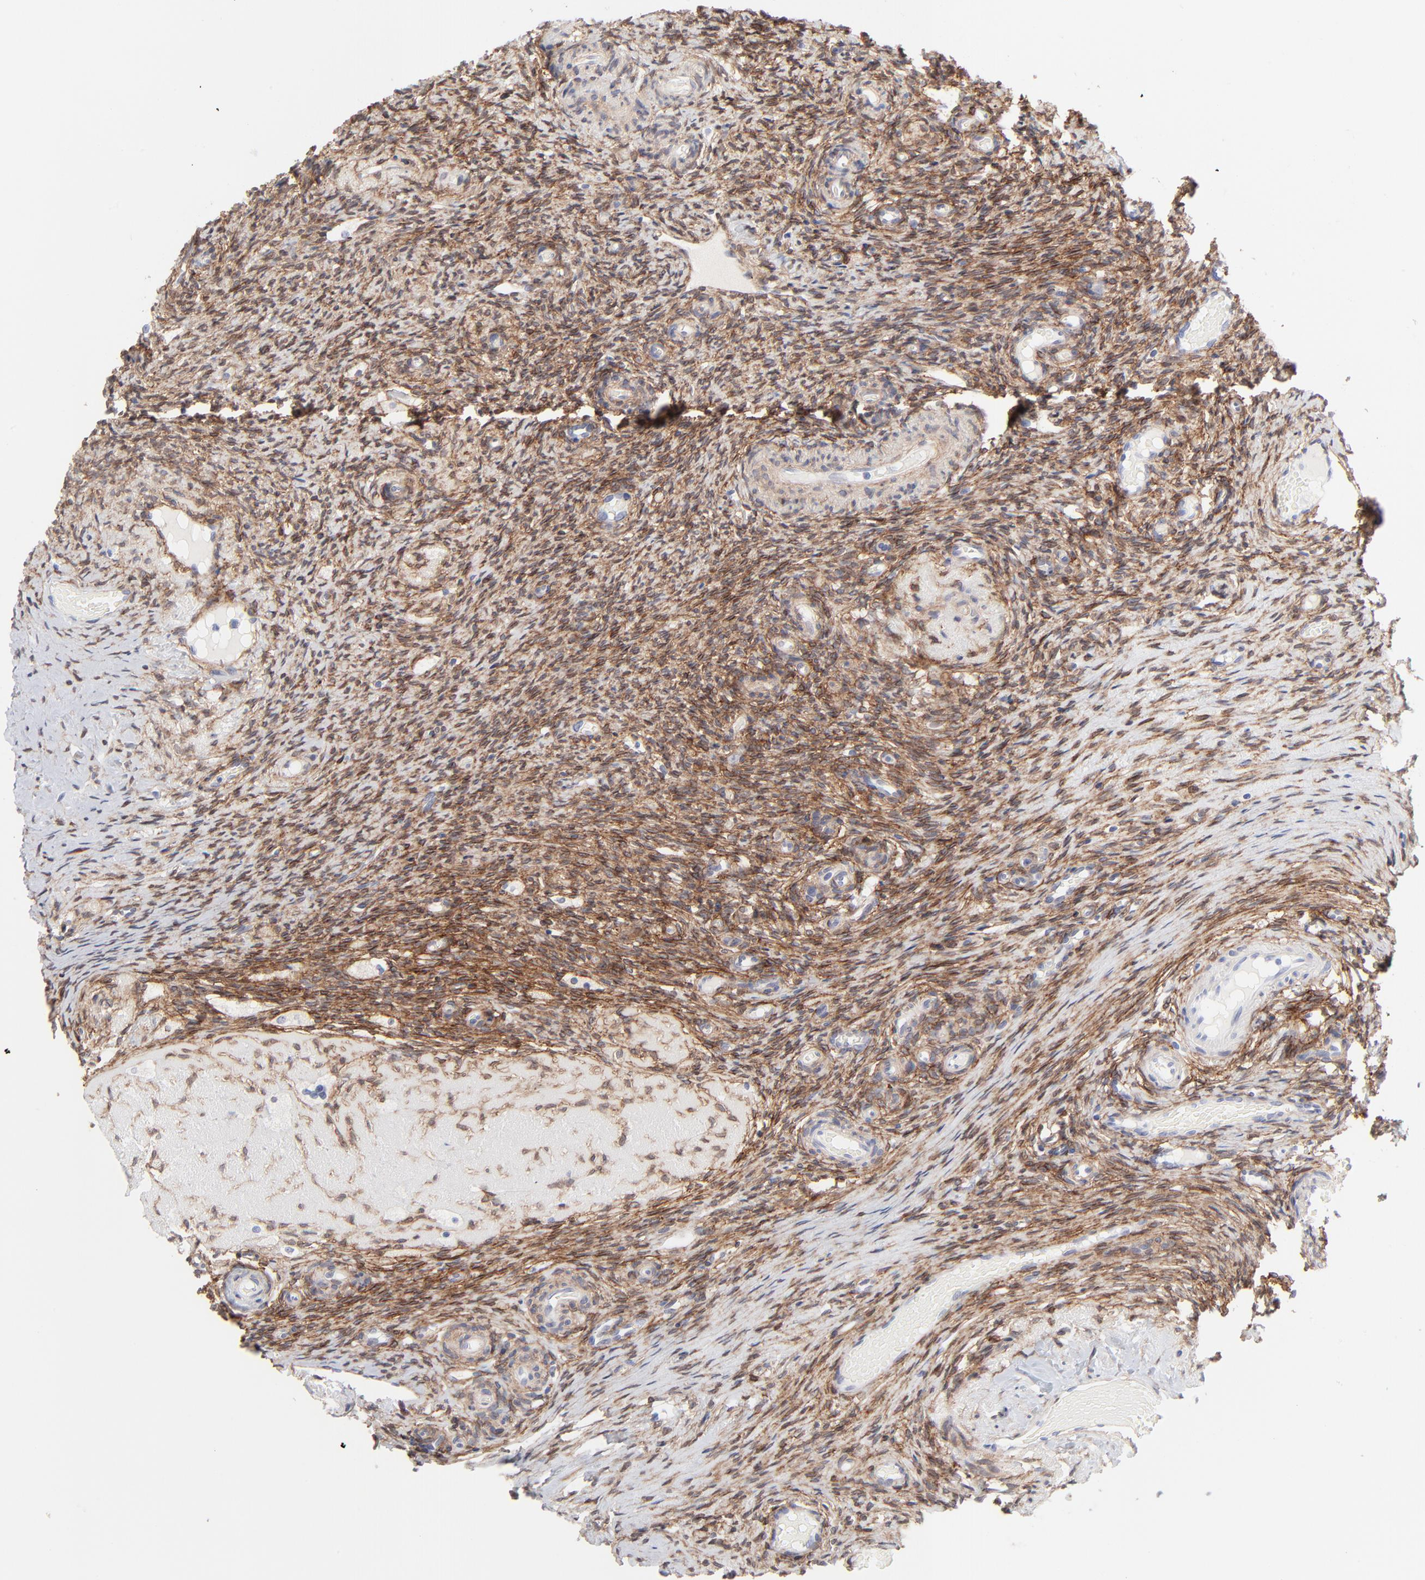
{"staining": {"intensity": "moderate", "quantity": "25%-75%", "location": "cytoplasmic/membranous,nuclear"}, "tissue": "ovary", "cell_type": "Ovarian stroma cells", "image_type": "normal", "snomed": [{"axis": "morphology", "description": "Normal tissue, NOS"}, {"axis": "topography", "description": "Ovary"}], "caption": "Immunohistochemical staining of benign human ovary demonstrates 25%-75% levels of moderate cytoplasmic/membranous,nuclear protein staining in approximately 25%-75% of ovarian stroma cells. The protein of interest is stained brown, and the nuclei are stained in blue (DAB IHC with brightfield microscopy, high magnification).", "gene": "PDGFRB", "patient": {"sex": "female", "age": 60}}